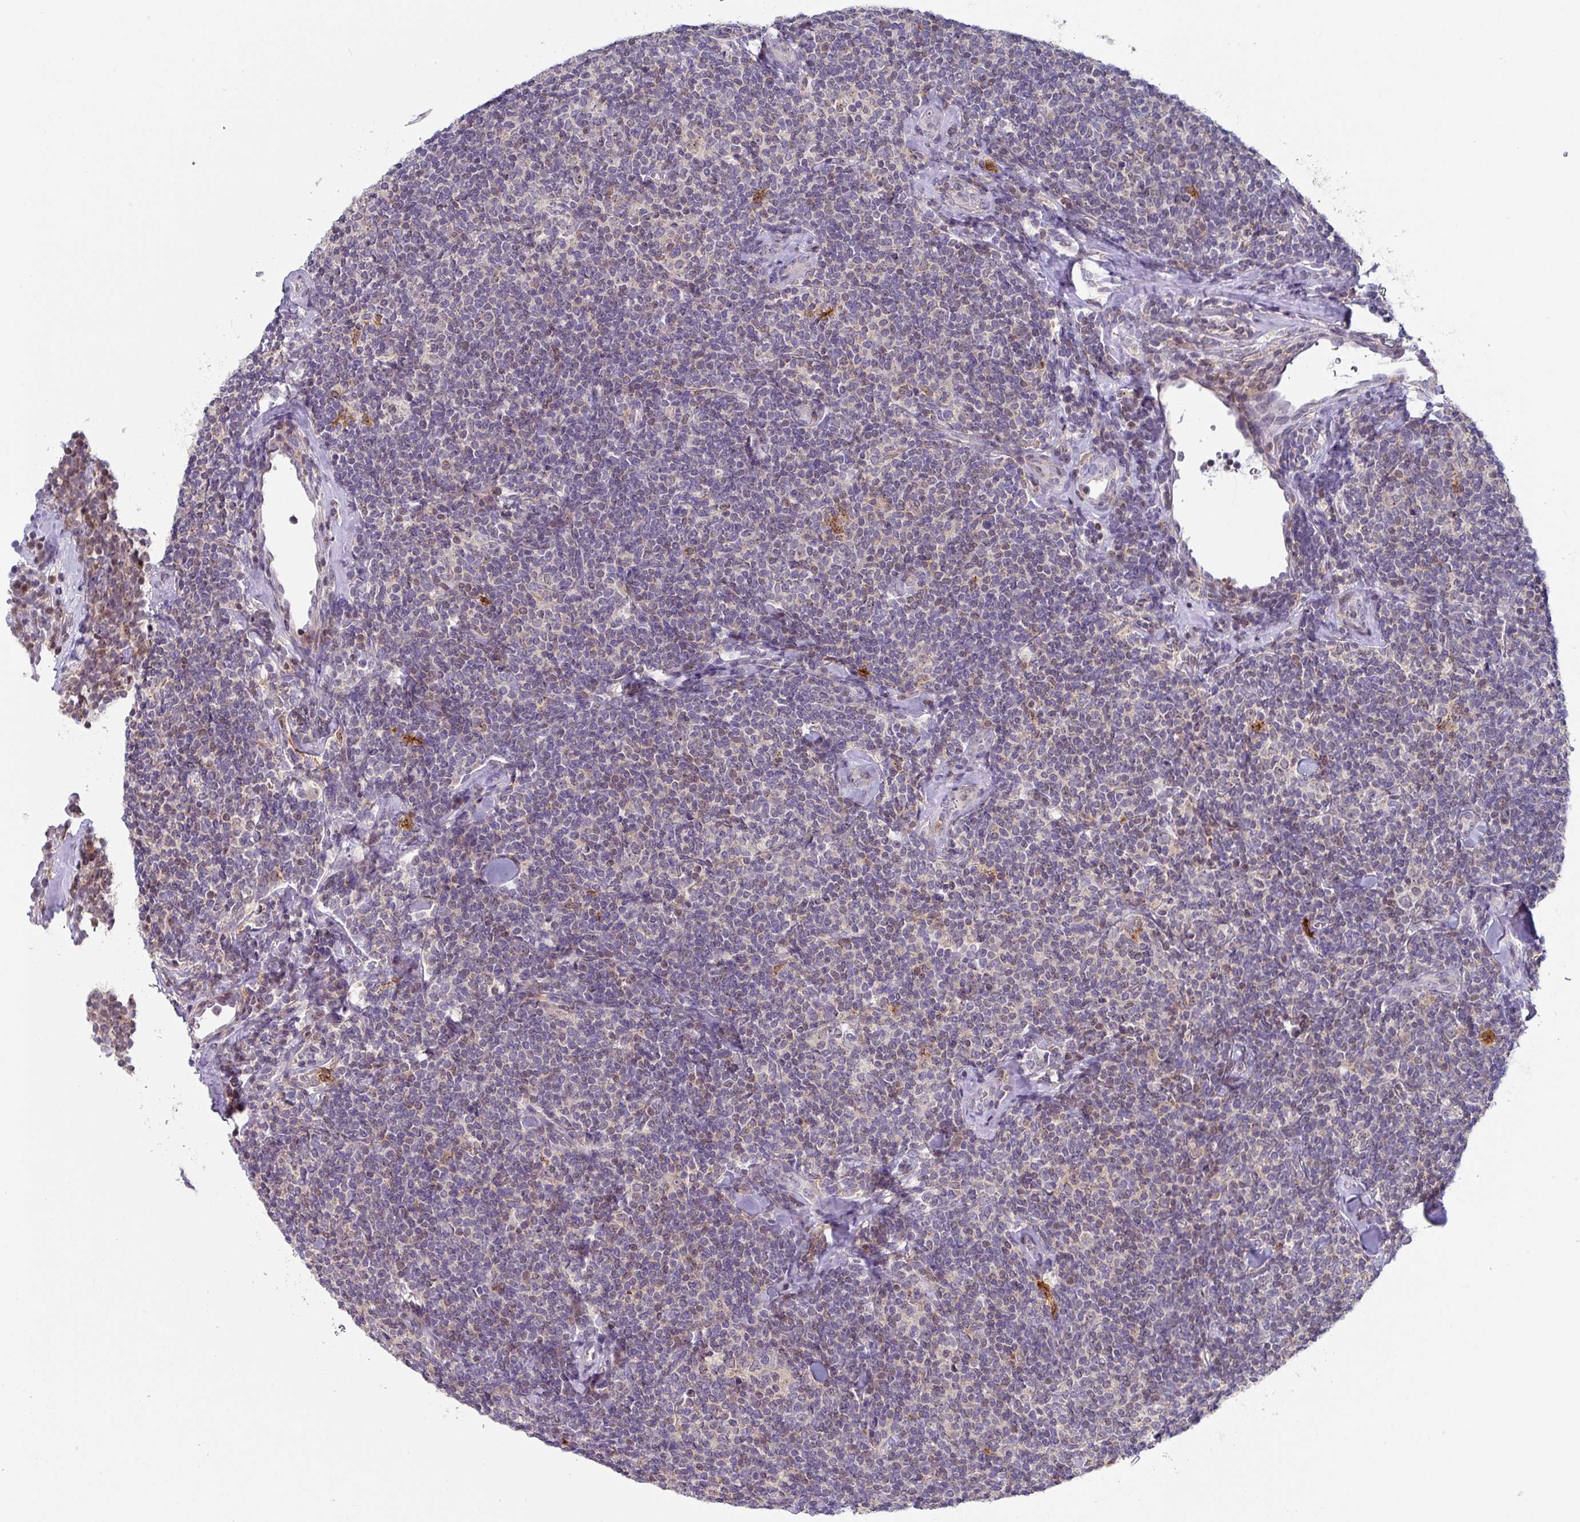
{"staining": {"intensity": "negative", "quantity": "none", "location": "none"}, "tissue": "lymphoma", "cell_type": "Tumor cells", "image_type": "cancer", "snomed": [{"axis": "morphology", "description": "Malignant lymphoma, non-Hodgkin's type, Low grade"}, {"axis": "topography", "description": "Lymph node"}], "caption": "IHC photomicrograph of neoplastic tissue: human low-grade malignant lymphoma, non-Hodgkin's type stained with DAB (3,3'-diaminobenzidine) exhibits no significant protein expression in tumor cells.", "gene": "DCAF12L2", "patient": {"sex": "female", "age": 56}}